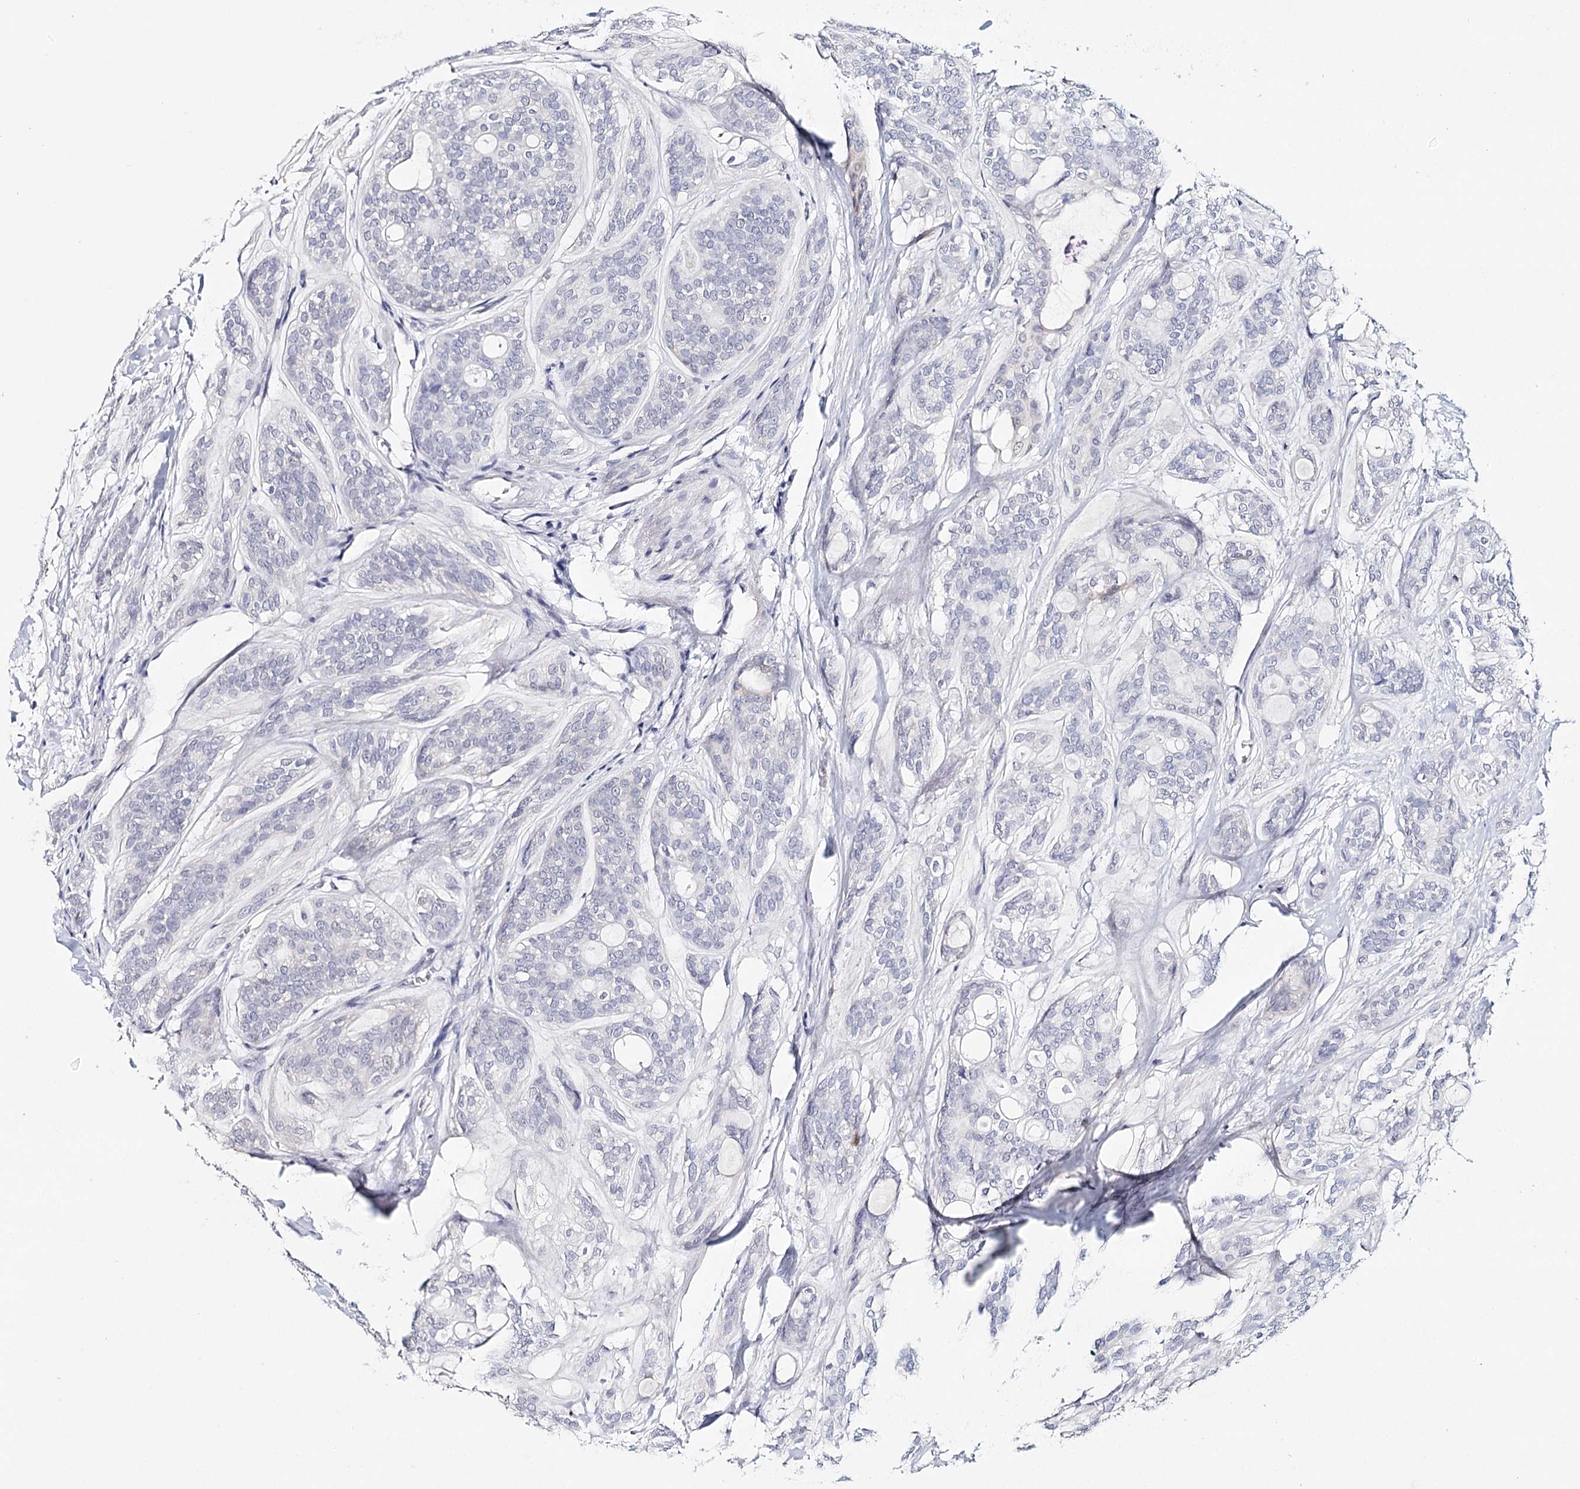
{"staining": {"intensity": "negative", "quantity": "none", "location": "none"}, "tissue": "head and neck cancer", "cell_type": "Tumor cells", "image_type": "cancer", "snomed": [{"axis": "morphology", "description": "Adenocarcinoma, NOS"}, {"axis": "topography", "description": "Head-Neck"}], "caption": "DAB (3,3'-diaminobenzidine) immunohistochemical staining of head and neck cancer exhibits no significant expression in tumor cells.", "gene": "HSPA4L", "patient": {"sex": "male", "age": 66}}